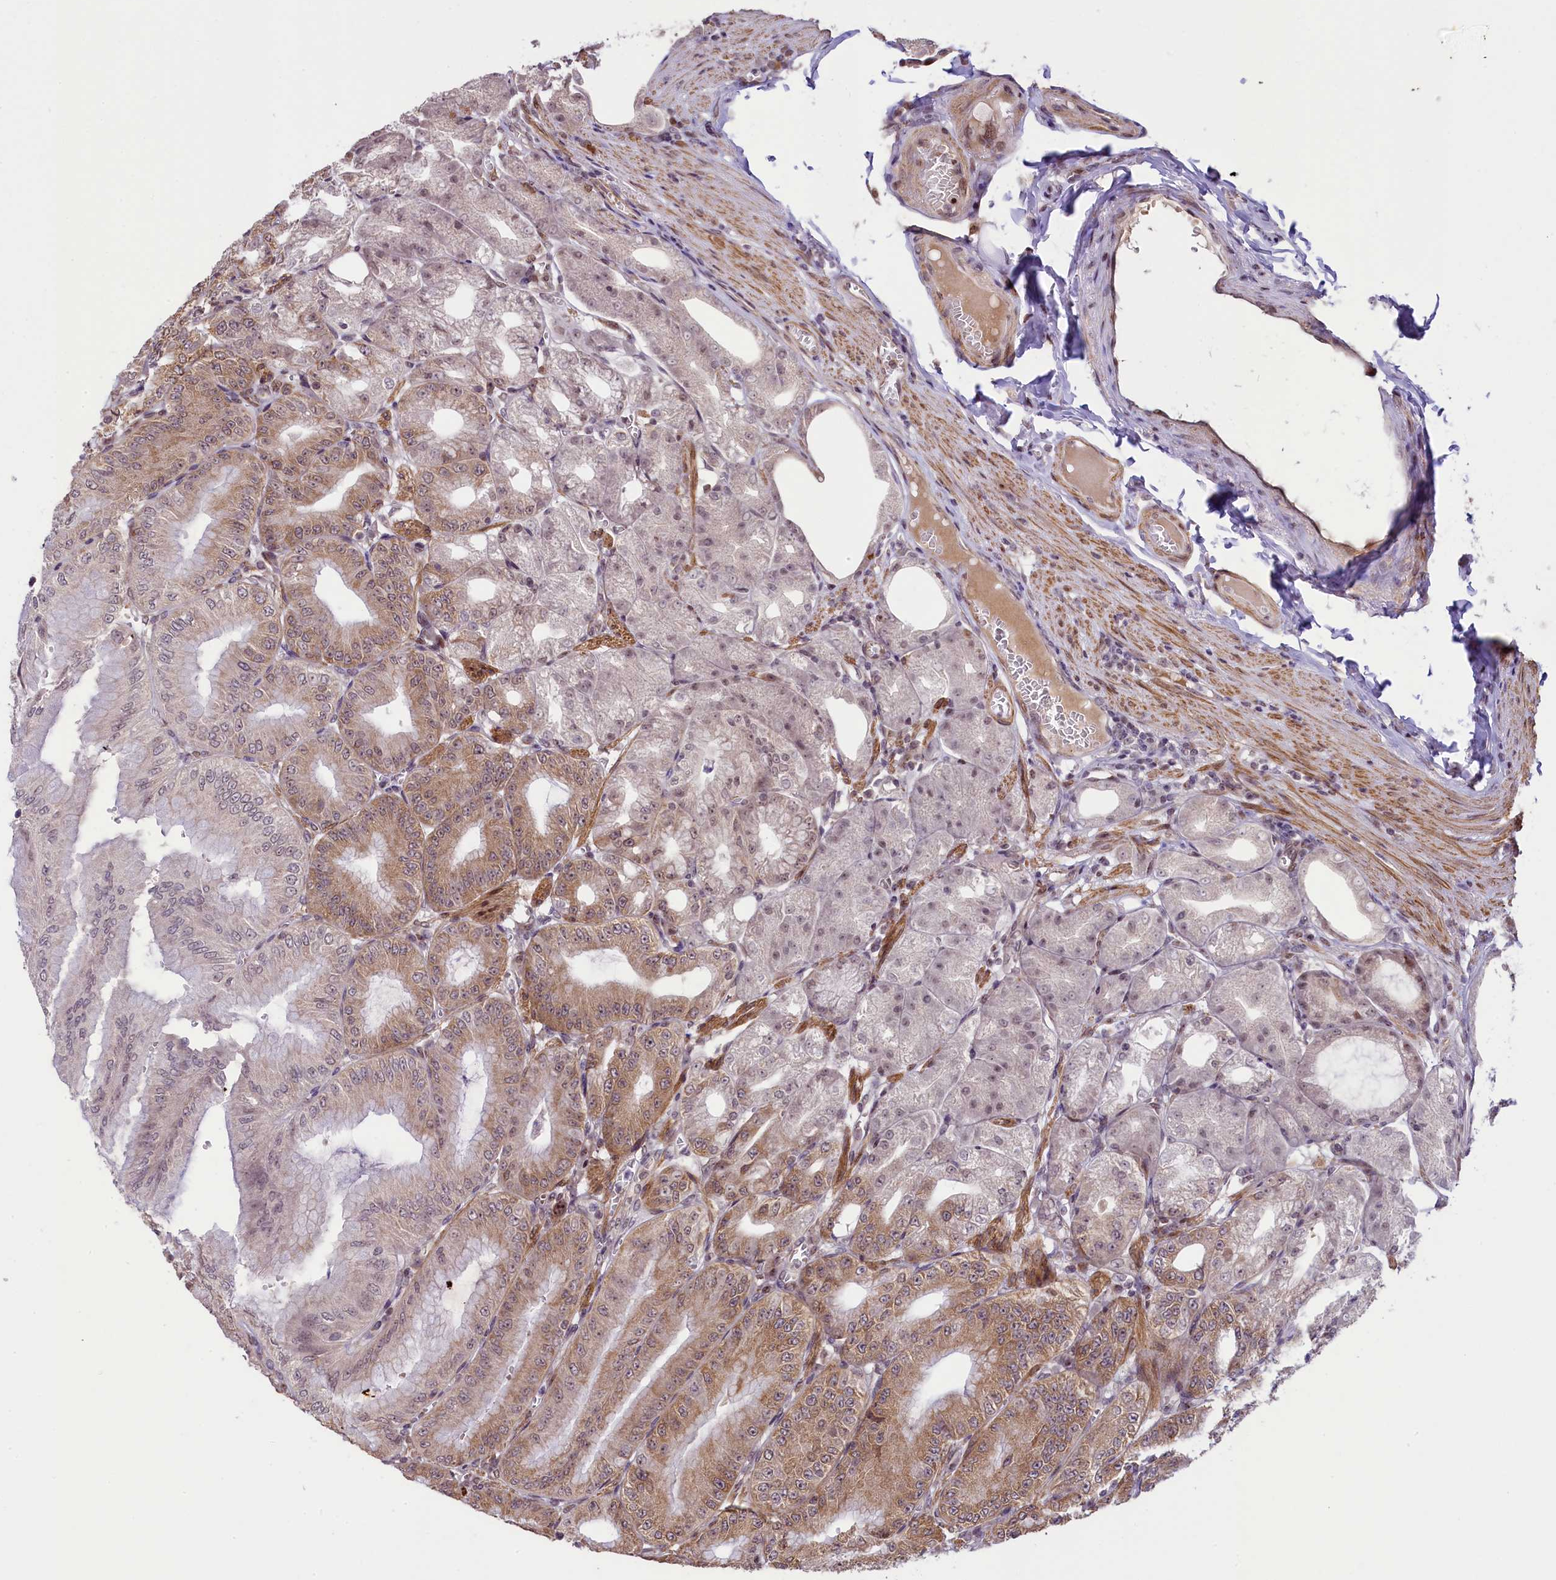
{"staining": {"intensity": "moderate", "quantity": "25%-75%", "location": "cytoplasmic/membranous,nuclear"}, "tissue": "stomach", "cell_type": "Glandular cells", "image_type": "normal", "snomed": [{"axis": "morphology", "description": "Normal tissue, NOS"}, {"axis": "topography", "description": "Stomach, lower"}], "caption": "Immunohistochemical staining of unremarkable stomach displays medium levels of moderate cytoplasmic/membranous,nuclear expression in approximately 25%-75% of glandular cells. The staining was performed using DAB (3,3'-diaminobenzidine) to visualize the protein expression in brown, while the nuclei were stained in blue with hematoxylin (Magnification: 20x).", "gene": "RBBP8", "patient": {"sex": "male", "age": 71}}